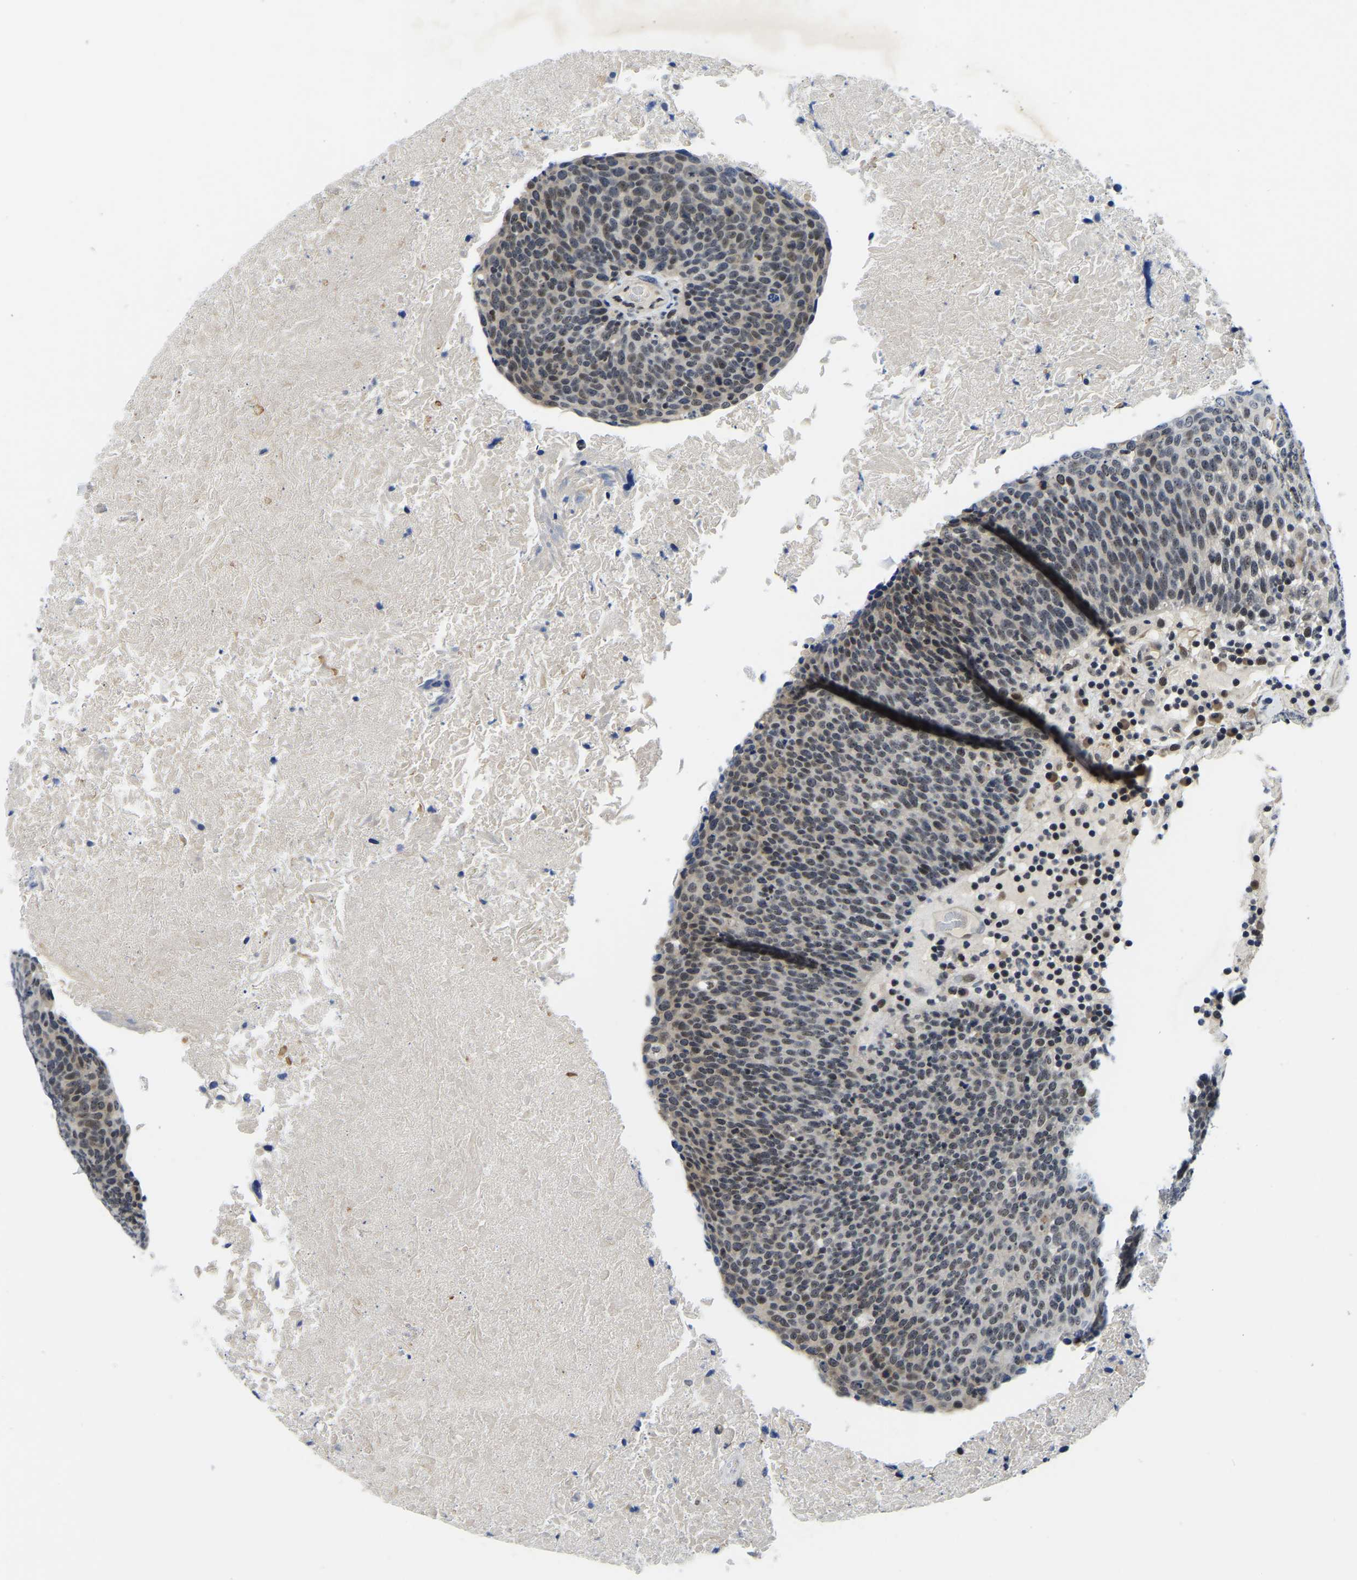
{"staining": {"intensity": "weak", "quantity": "<25%", "location": "nuclear"}, "tissue": "head and neck cancer", "cell_type": "Tumor cells", "image_type": "cancer", "snomed": [{"axis": "morphology", "description": "Squamous cell carcinoma, NOS"}, {"axis": "morphology", "description": "Squamous cell carcinoma, metastatic, NOS"}, {"axis": "topography", "description": "Lymph node"}, {"axis": "topography", "description": "Head-Neck"}], "caption": "An IHC histopathology image of metastatic squamous cell carcinoma (head and neck) is shown. There is no staining in tumor cells of metastatic squamous cell carcinoma (head and neck).", "gene": "POLDIP3", "patient": {"sex": "male", "age": 62}}